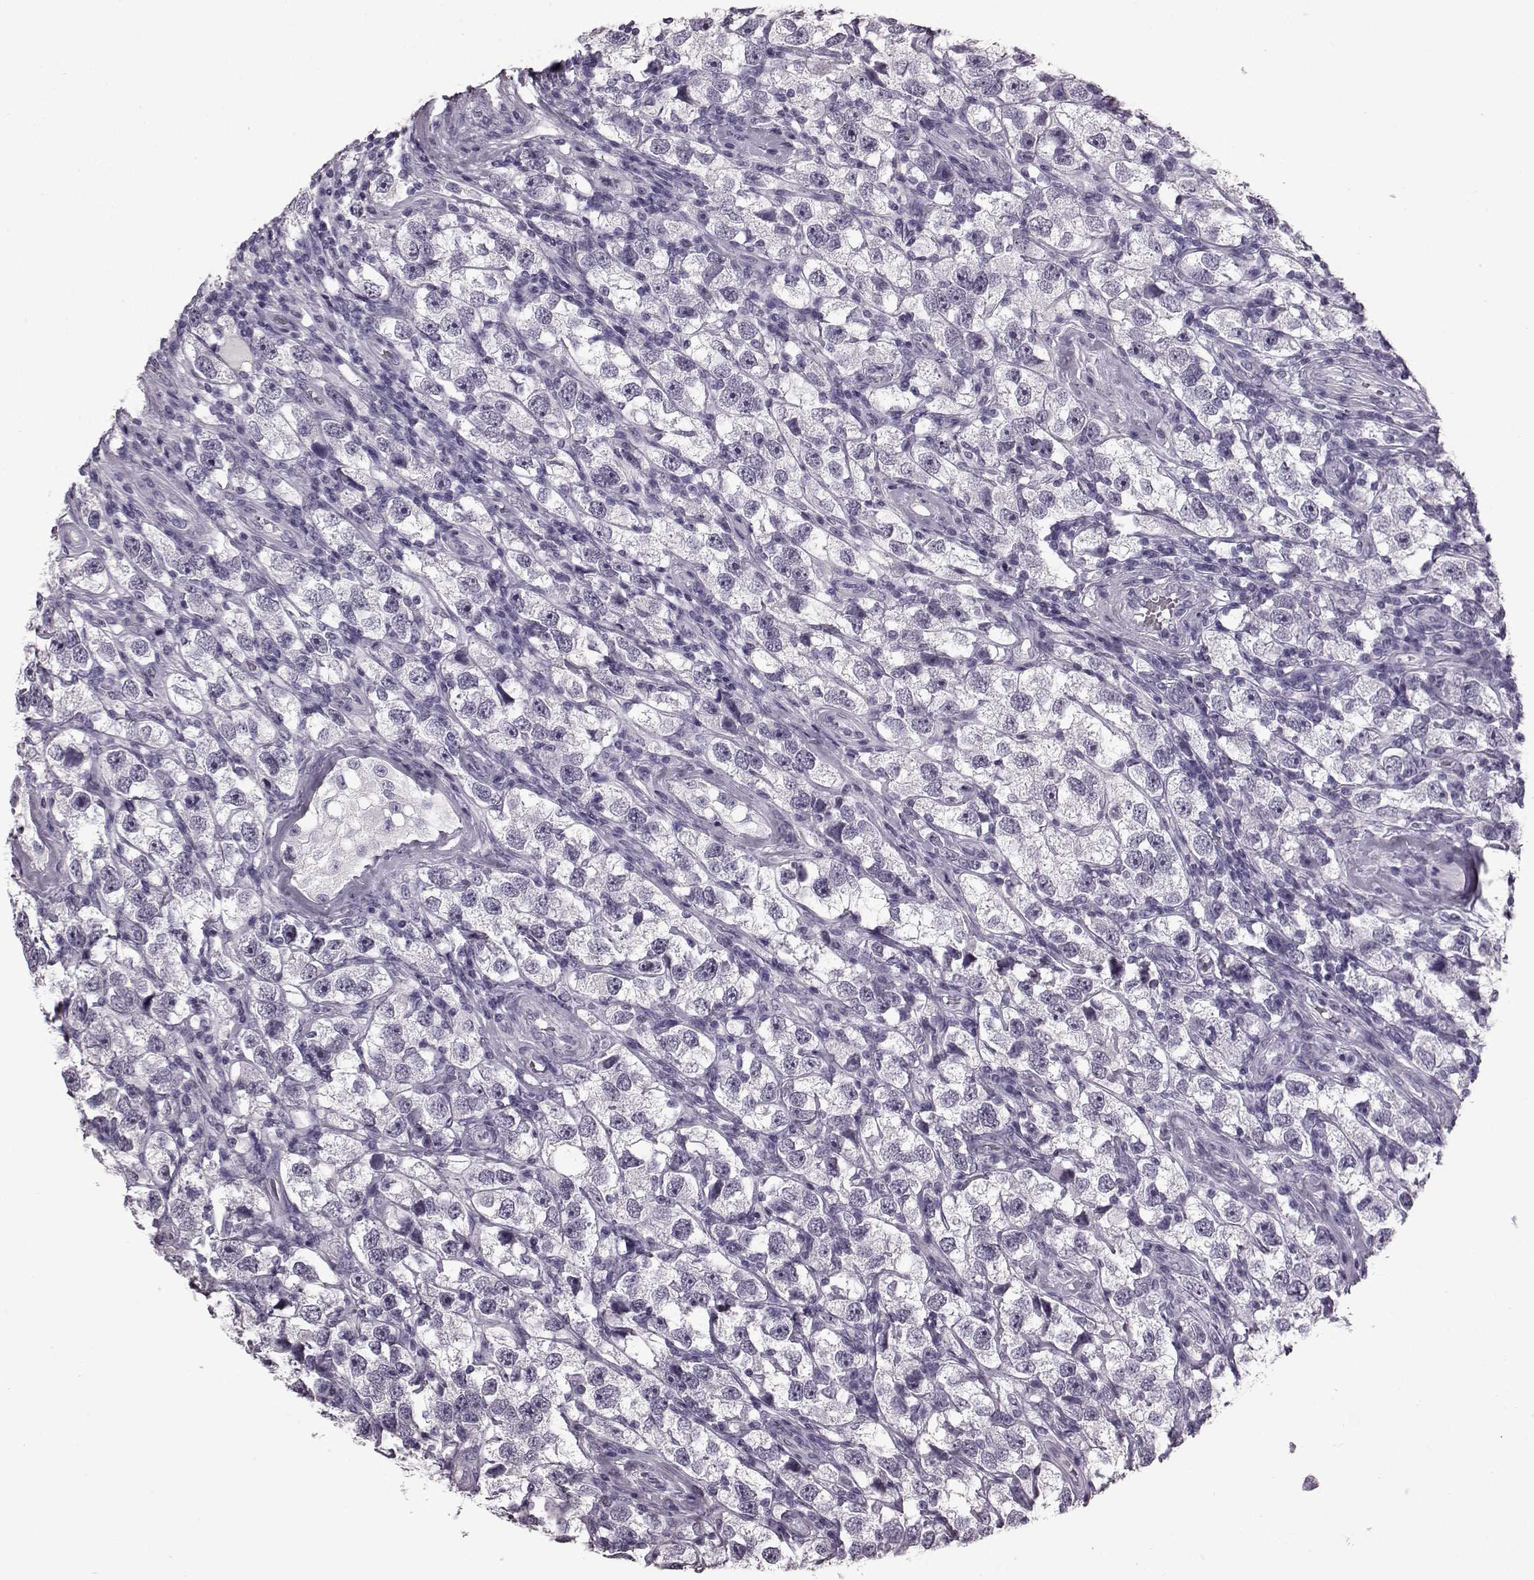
{"staining": {"intensity": "negative", "quantity": "none", "location": "none"}, "tissue": "testis cancer", "cell_type": "Tumor cells", "image_type": "cancer", "snomed": [{"axis": "morphology", "description": "Seminoma, NOS"}, {"axis": "topography", "description": "Testis"}], "caption": "Immunohistochemical staining of human testis seminoma demonstrates no significant positivity in tumor cells. (Immunohistochemistry (ihc), brightfield microscopy, high magnification).", "gene": "AIPL1", "patient": {"sex": "male", "age": 26}}